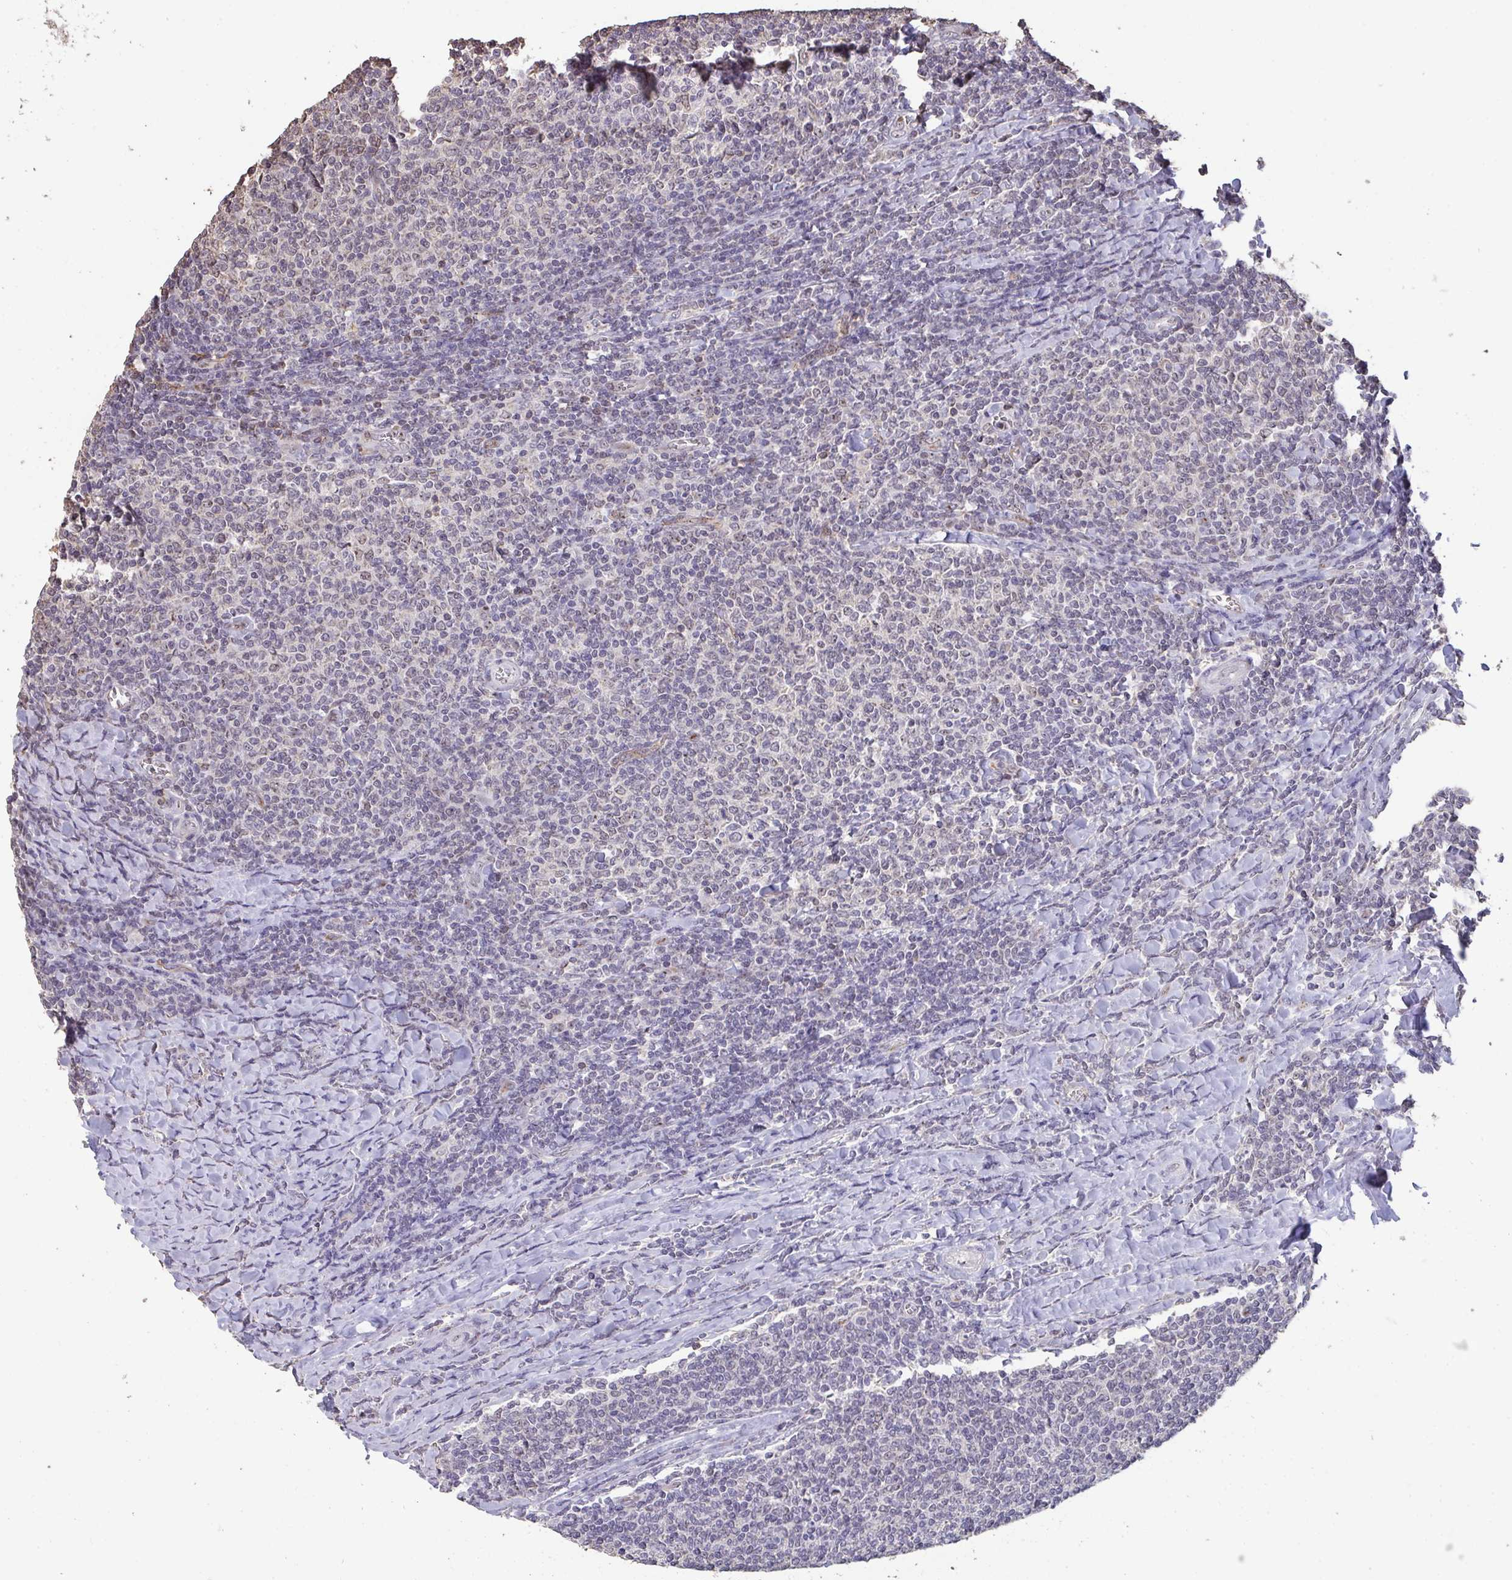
{"staining": {"intensity": "negative", "quantity": "none", "location": "none"}, "tissue": "lymphoma", "cell_type": "Tumor cells", "image_type": "cancer", "snomed": [{"axis": "morphology", "description": "Malignant lymphoma, non-Hodgkin's type, Low grade"}, {"axis": "topography", "description": "Lymph node"}], "caption": "A high-resolution histopathology image shows immunohistochemistry staining of lymphoma, which exhibits no significant expression in tumor cells. The staining is performed using DAB (3,3'-diaminobenzidine) brown chromogen with nuclei counter-stained in using hematoxylin.", "gene": "SENP3", "patient": {"sex": "male", "age": 52}}